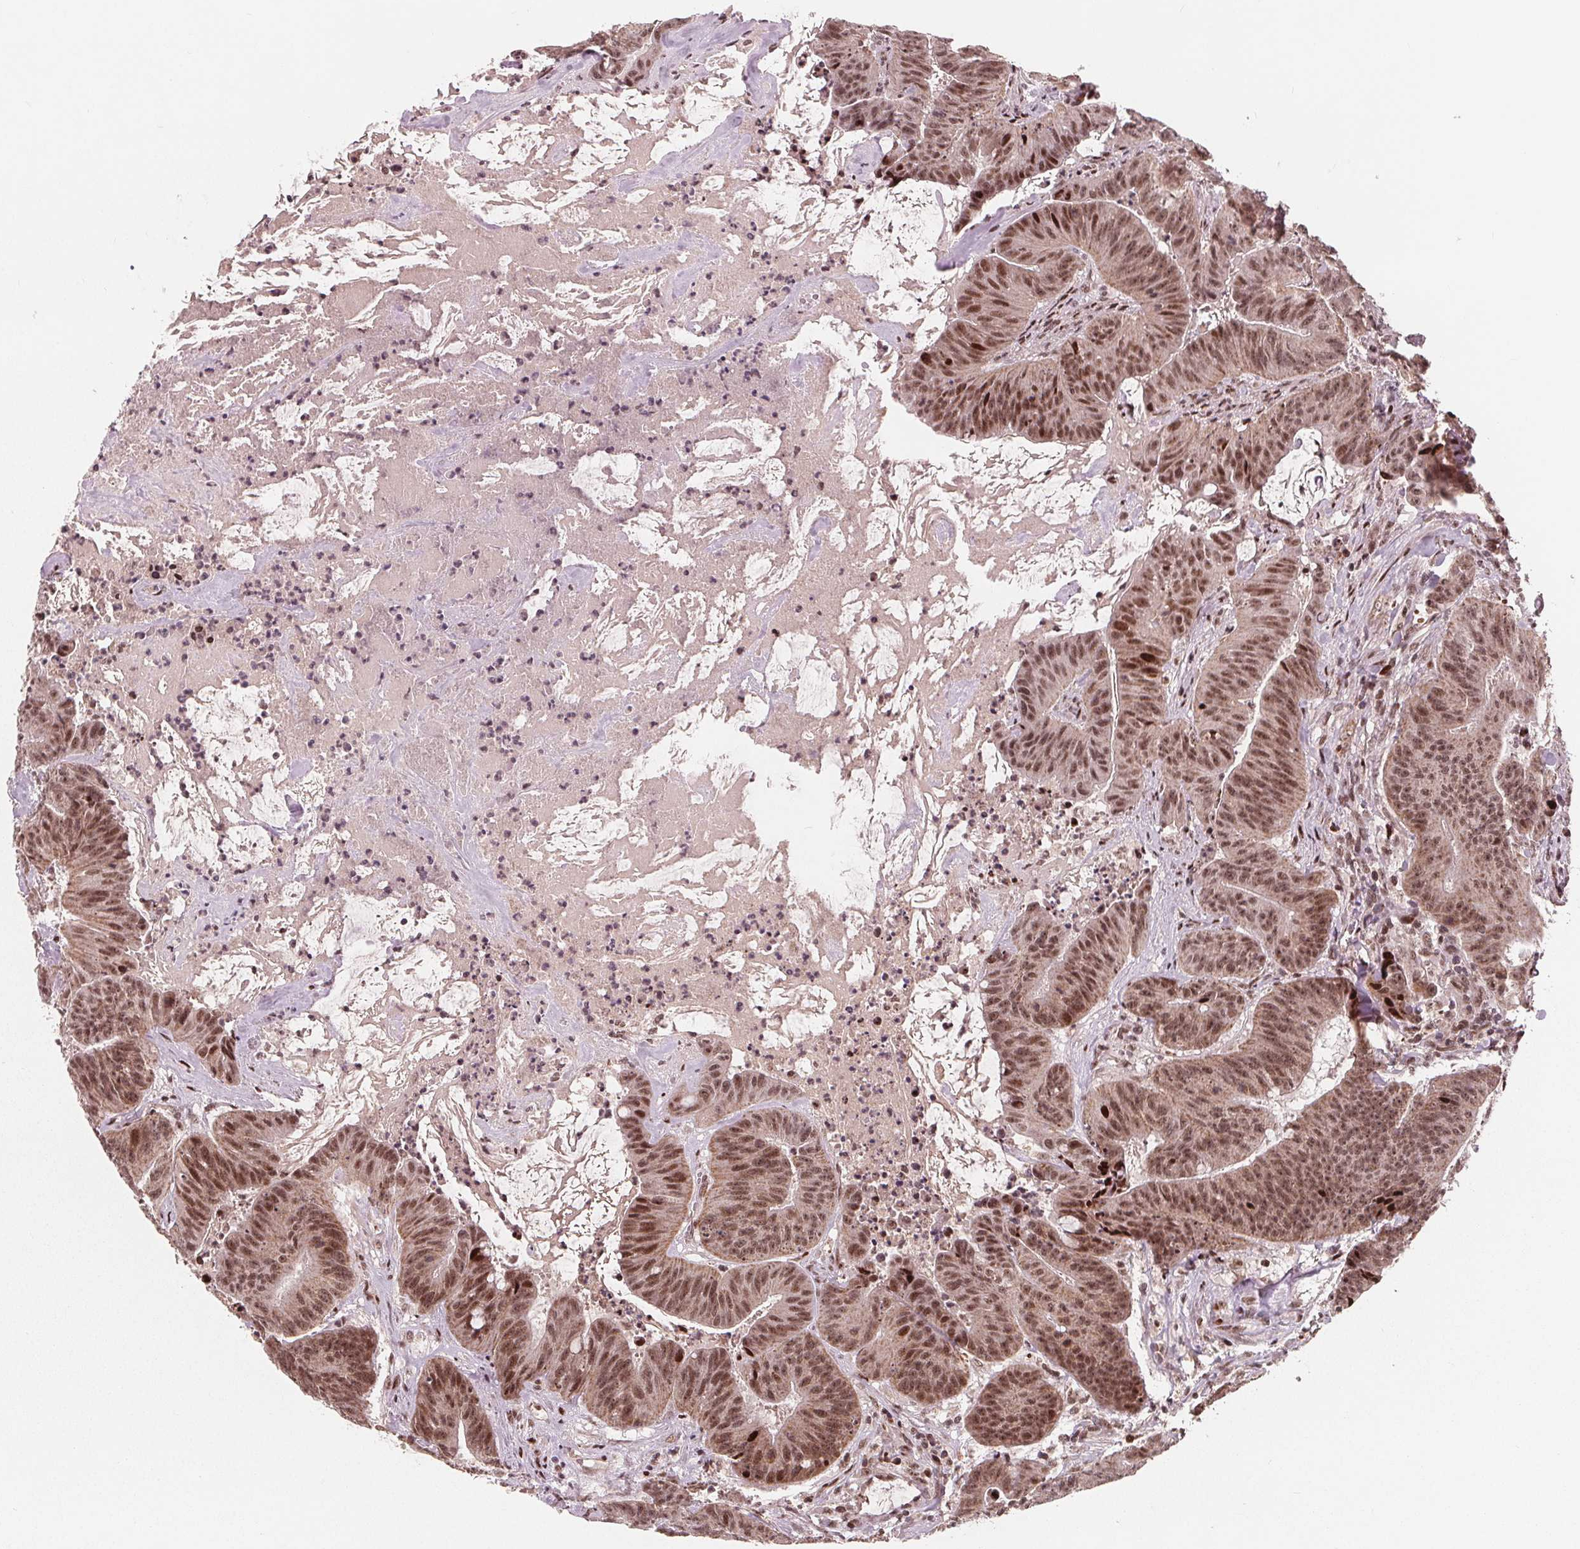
{"staining": {"intensity": "moderate", "quantity": ">75%", "location": "cytoplasmic/membranous,nuclear"}, "tissue": "colorectal cancer", "cell_type": "Tumor cells", "image_type": "cancer", "snomed": [{"axis": "morphology", "description": "Adenocarcinoma, NOS"}, {"axis": "topography", "description": "Colon"}], "caption": "Protein expression analysis of human colorectal cancer reveals moderate cytoplasmic/membranous and nuclear positivity in approximately >75% of tumor cells.", "gene": "SNRNP35", "patient": {"sex": "male", "age": 33}}